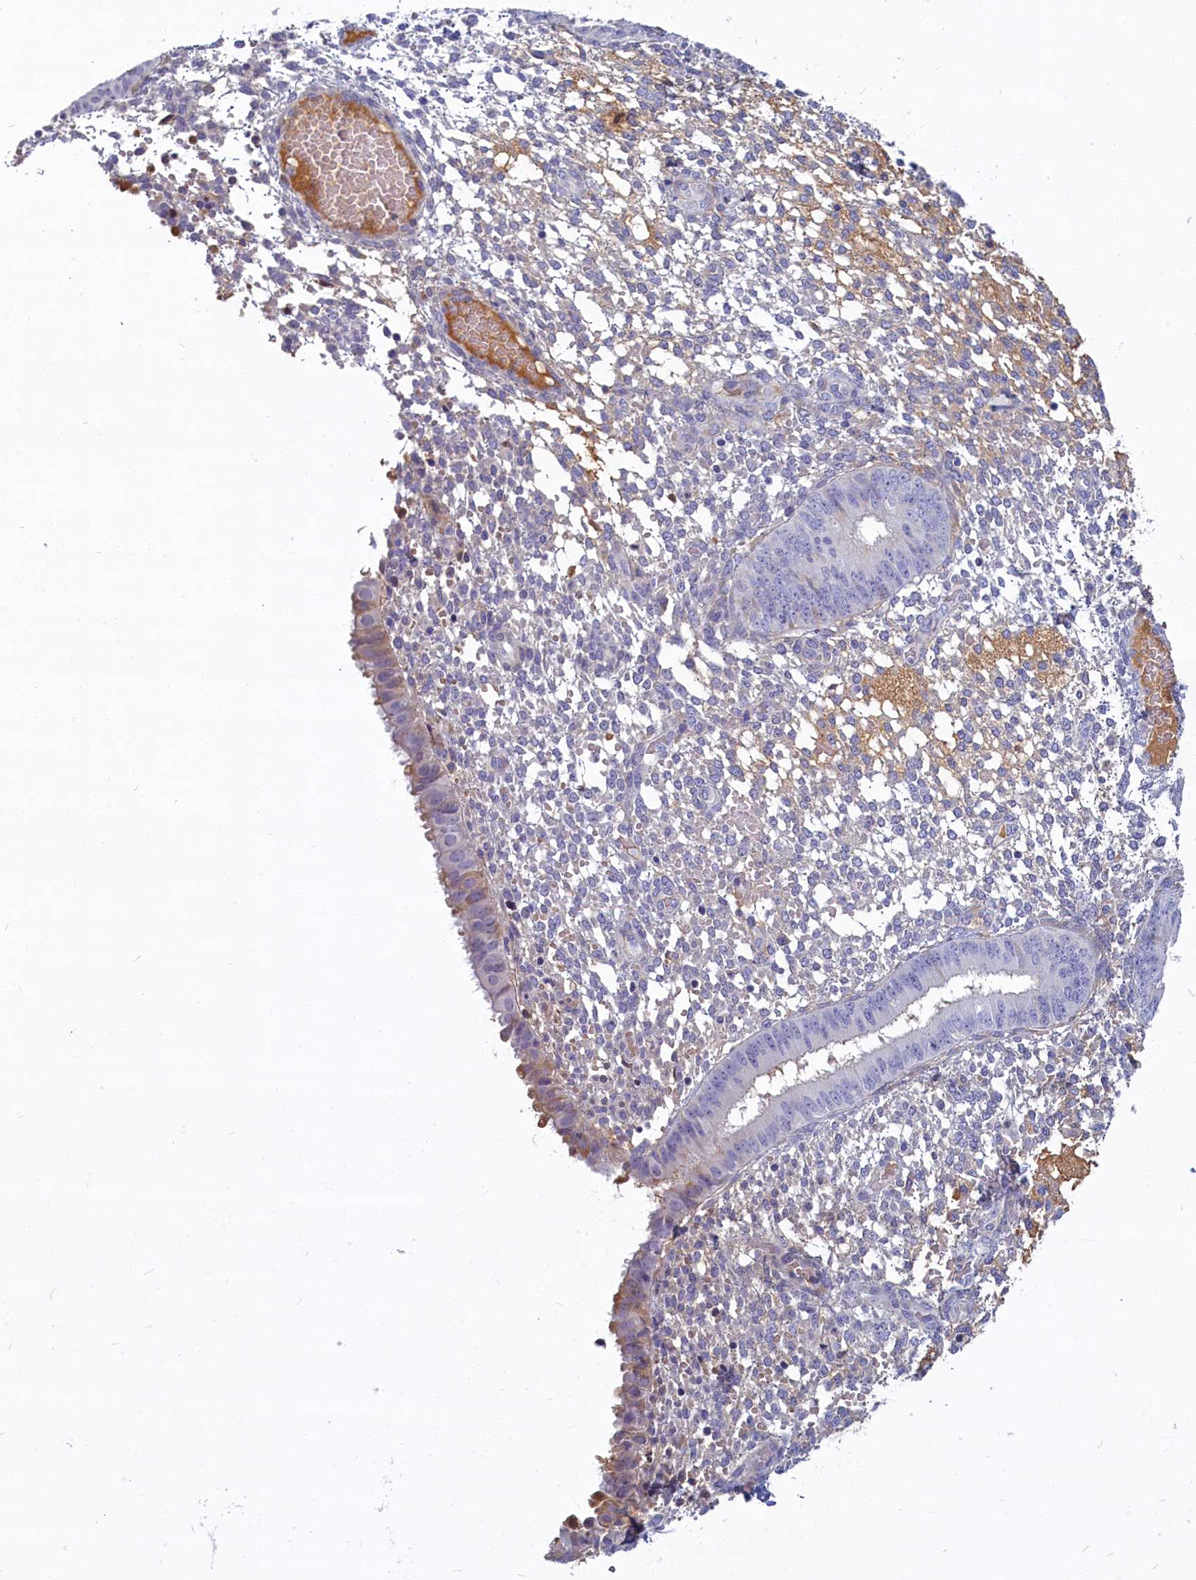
{"staining": {"intensity": "weak", "quantity": "<25%", "location": "cytoplasmic/membranous"}, "tissue": "endometrium", "cell_type": "Cells in endometrial stroma", "image_type": "normal", "snomed": [{"axis": "morphology", "description": "Normal tissue, NOS"}, {"axis": "topography", "description": "Endometrium"}], "caption": "DAB immunohistochemical staining of unremarkable human endometrium reveals no significant staining in cells in endometrial stroma. Brightfield microscopy of immunohistochemistry (IHC) stained with DAB (brown) and hematoxylin (blue), captured at high magnification.", "gene": "SV2C", "patient": {"sex": "female", "age": 49}}